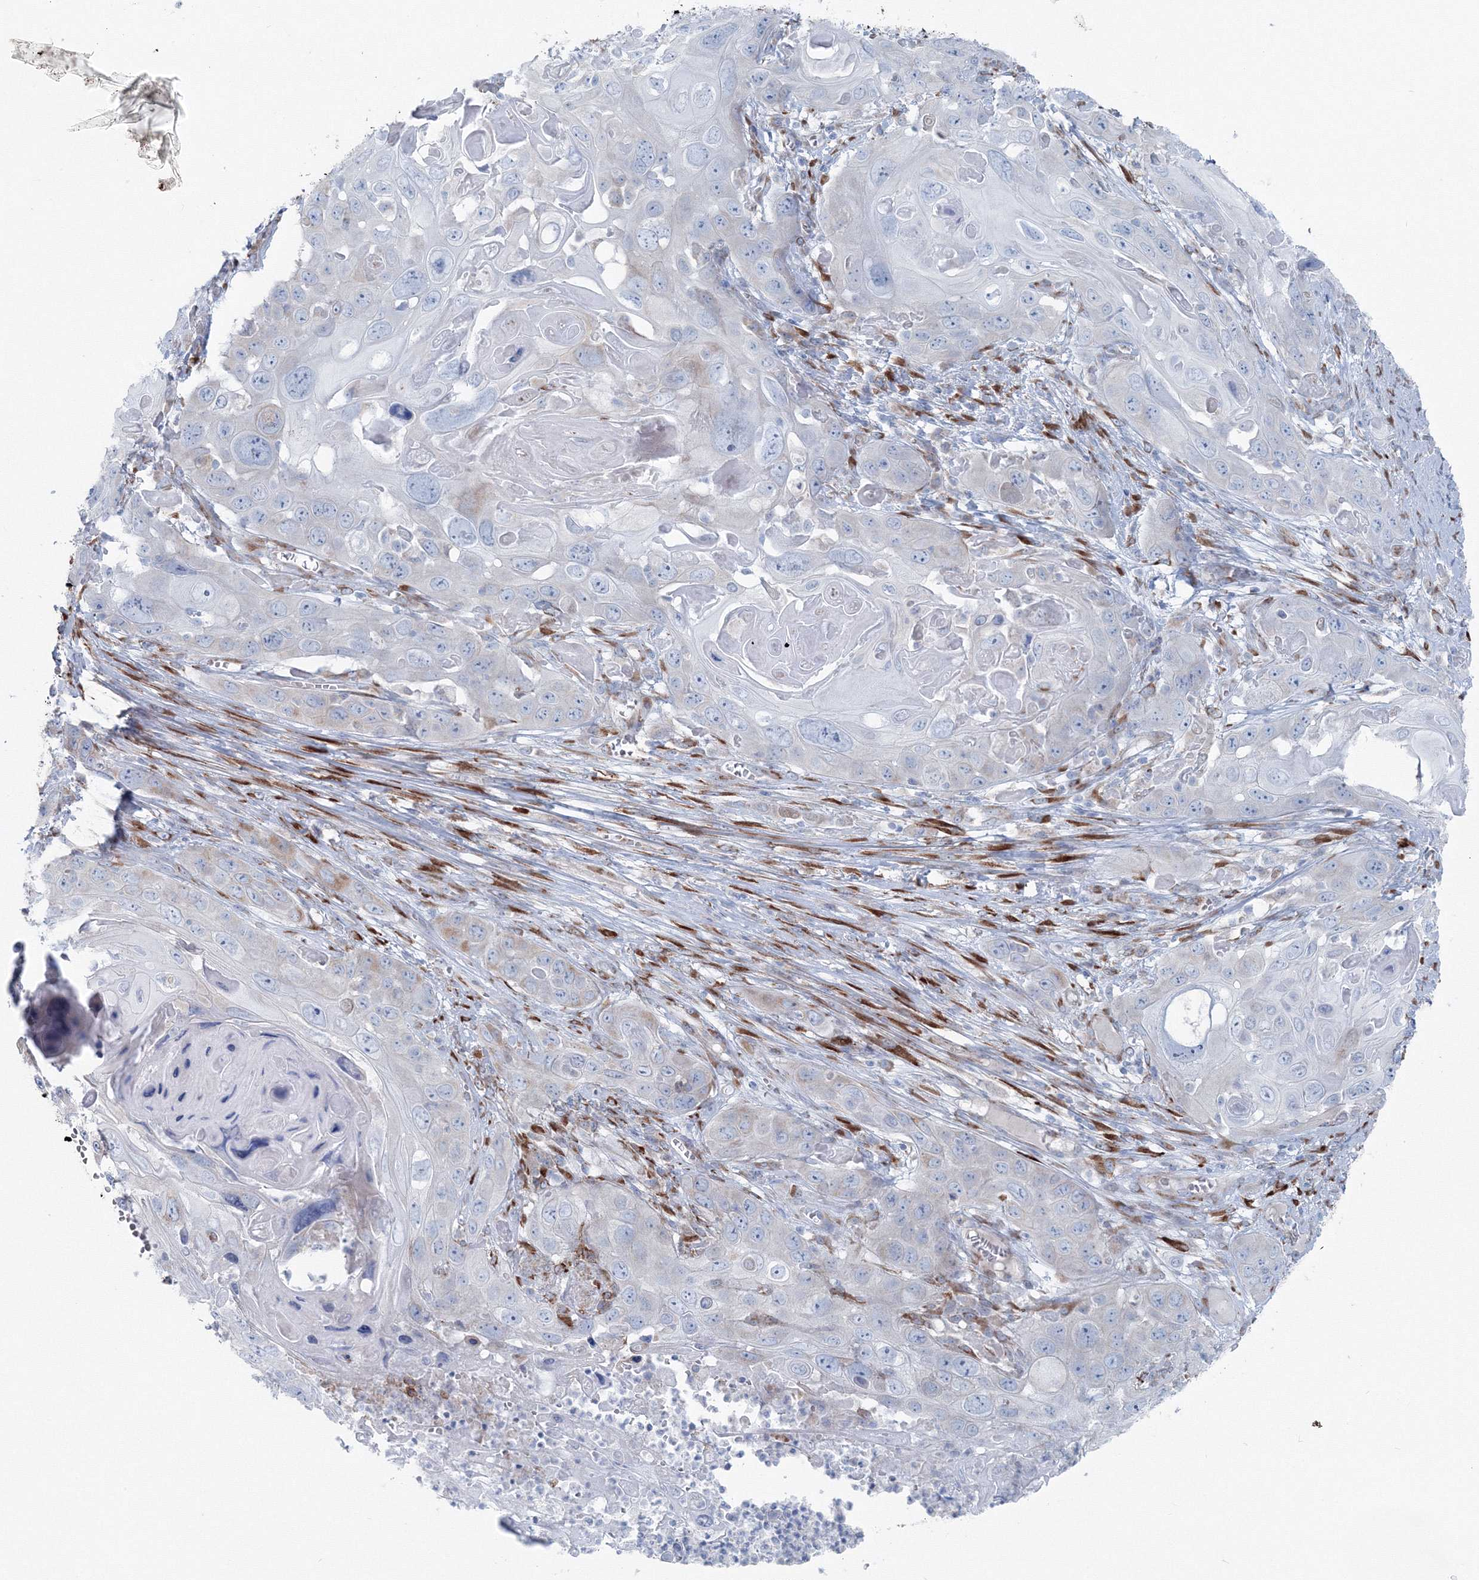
{"staining": {"intensity": "negative", "quantity": "none", "location": "none"}, "tissue": "skin cancer", "cell_type": "Tumor cells", "image_type": "cancer", "snomed": [{"axis": "morphology", "description": "Squamous cell carcinoma, NOS"}, {"axis": "topography", "description": "Skin"}], "caption": "This is a photomicrograph of immunohistochemistry (IHC) staining of skin cancer (squamous cell carcinoma), which shows no positivity in tumor cells. (Stains: DAB immunohistochemistry (IHC) with hematoxylin counter stain, Microscopy: brightfield microscopy at high magnification).", "gene": "RCN1", "patient": {"sex": "male", "age": 55}}